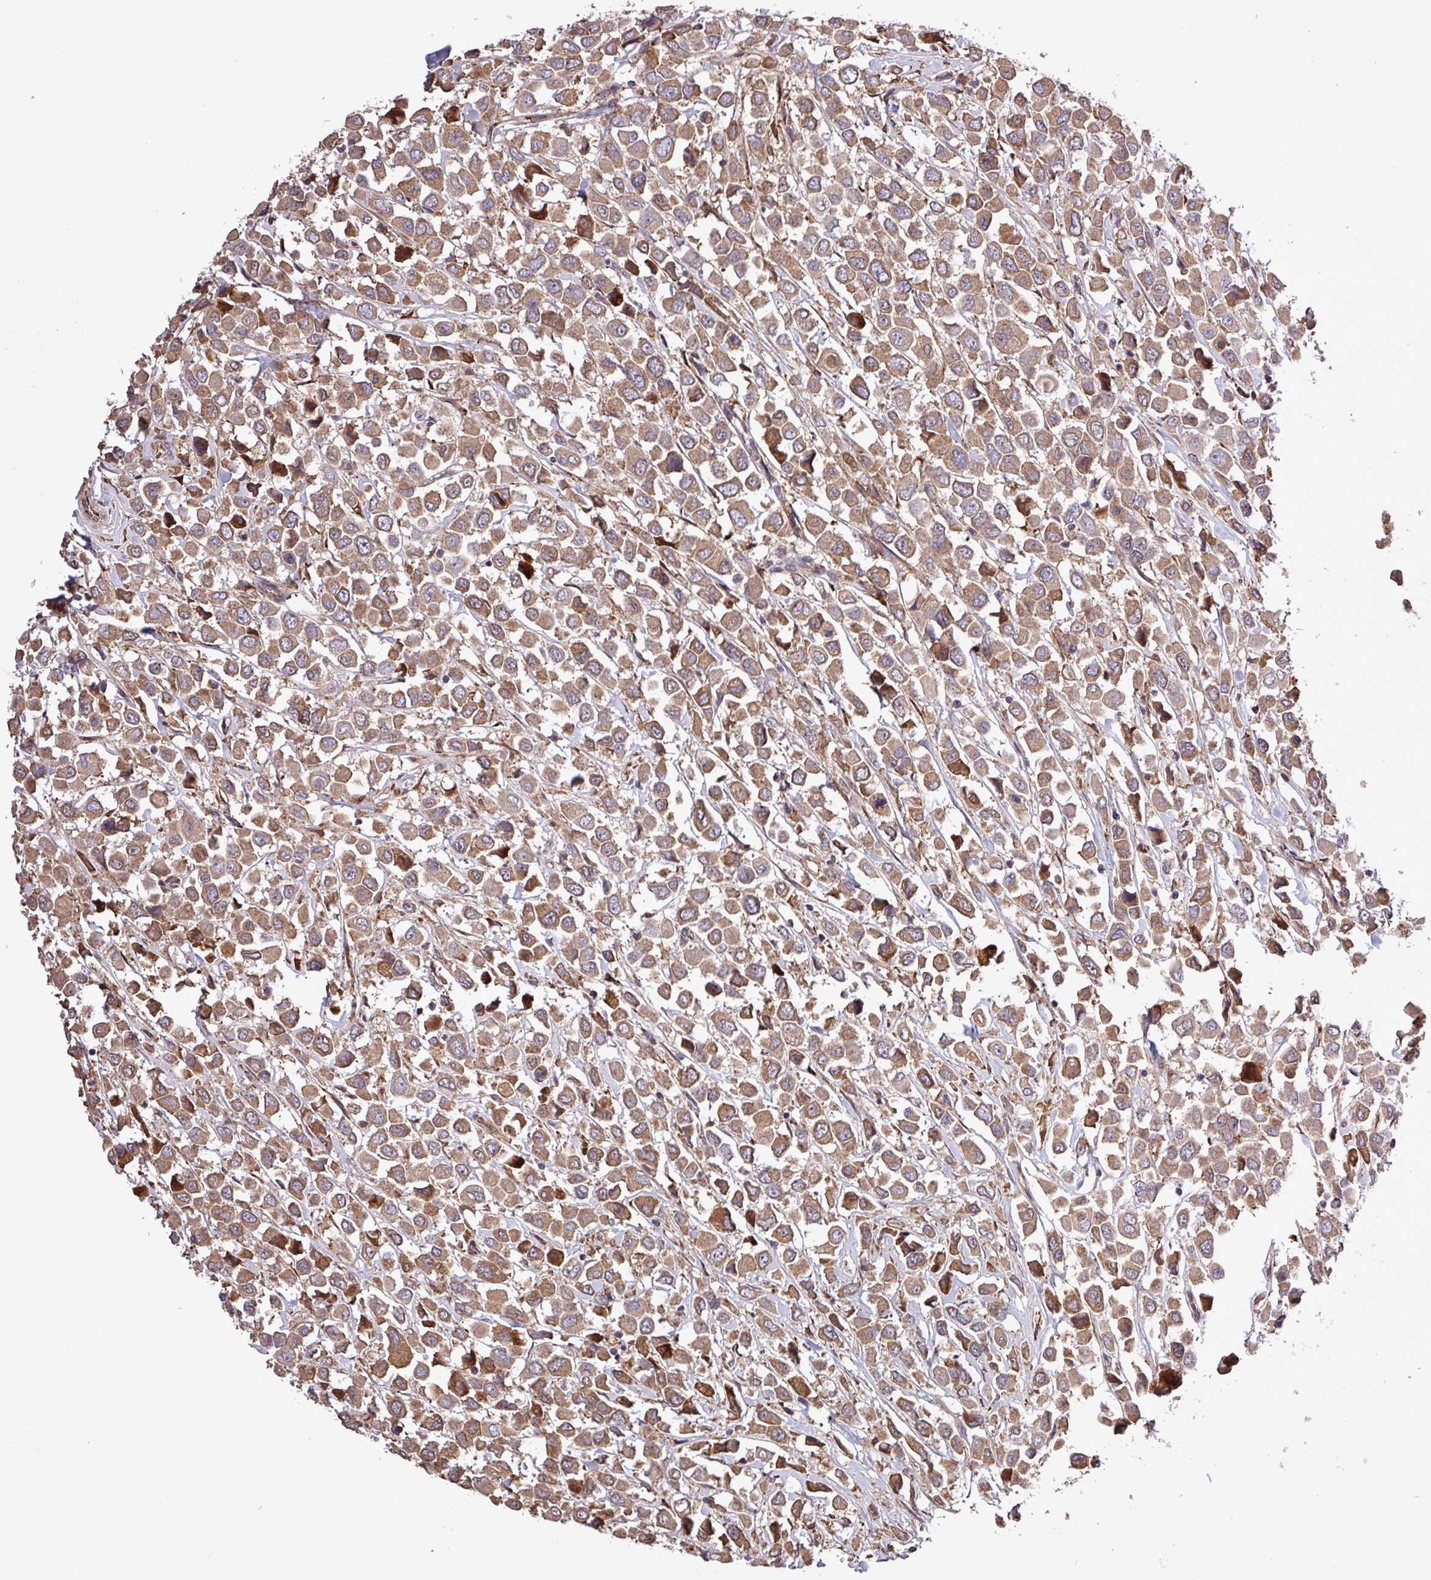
{"staining": {"intensity": "moderate", "quantity": ">75%", "location": "cytoplasmic/membranous"}, "tissue": "breast cancer", "cell_type": "Tumor cells", "image_type": "cancer", "snomed": [{"axis": "morphology", "description": "Duct carcinoma"}, {"axis": "topography", "description": "Breast"}], "caption": "This image reveals invasive ductal carcinoma (breast) stained with immunohistochemistry (IHC) to label a protein in brown. The cytoplasmic/membranous of tumor cells show moderate positivity for the protein. Nuclei are counter-stained blue.", "gene": "MEGF6", "patient": {"sex": "female", "age": 61}}